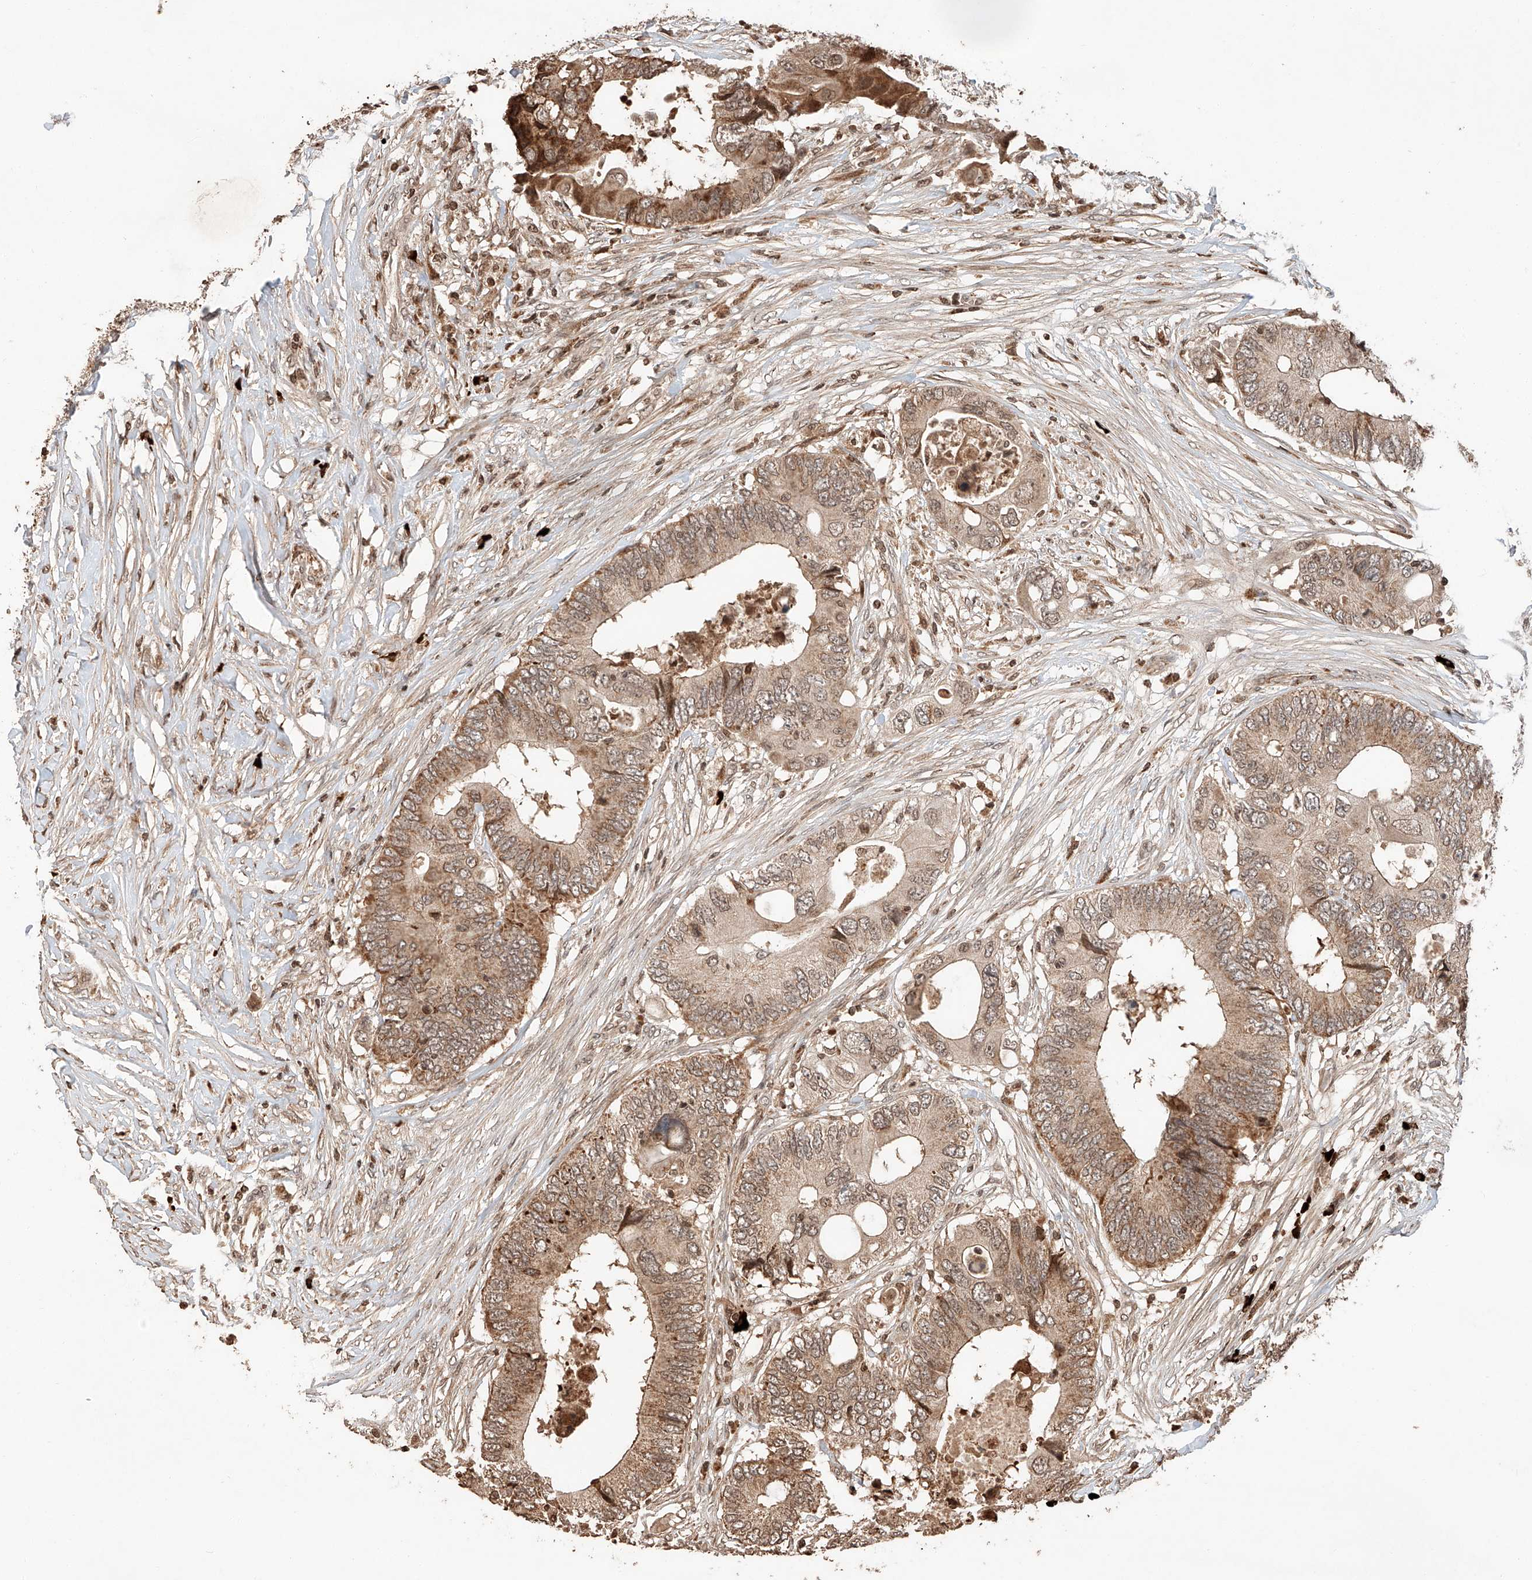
{"staining": {"intensity": "moderate", "quantity": ">75%", "location": "cytoplasmic/membranous,nuclear"}, "tissue": "colorectal cancer", "cell_type": "Tumor cells", "image_type": "cancer", "snomed": [{"axis": "morphology", "description": "Adenocarcinoma, NOS"}, {"axis": "topography", "description": "Colon"}], "caption": "High-power microscopy captured an immunohistochemistry (IHC) histopathology image of adenocarcinoma (colorectal), revealing moderate cytoplasmic/membranous and nuclear staining in about >75% of tumor cells. (Stains: DAB in brown, nuclei in blue, Microscopy: brightfield microscopy at high magnification).", "gene": "ARHGAP33", "patient": {"sex": "male", "age": 71}}